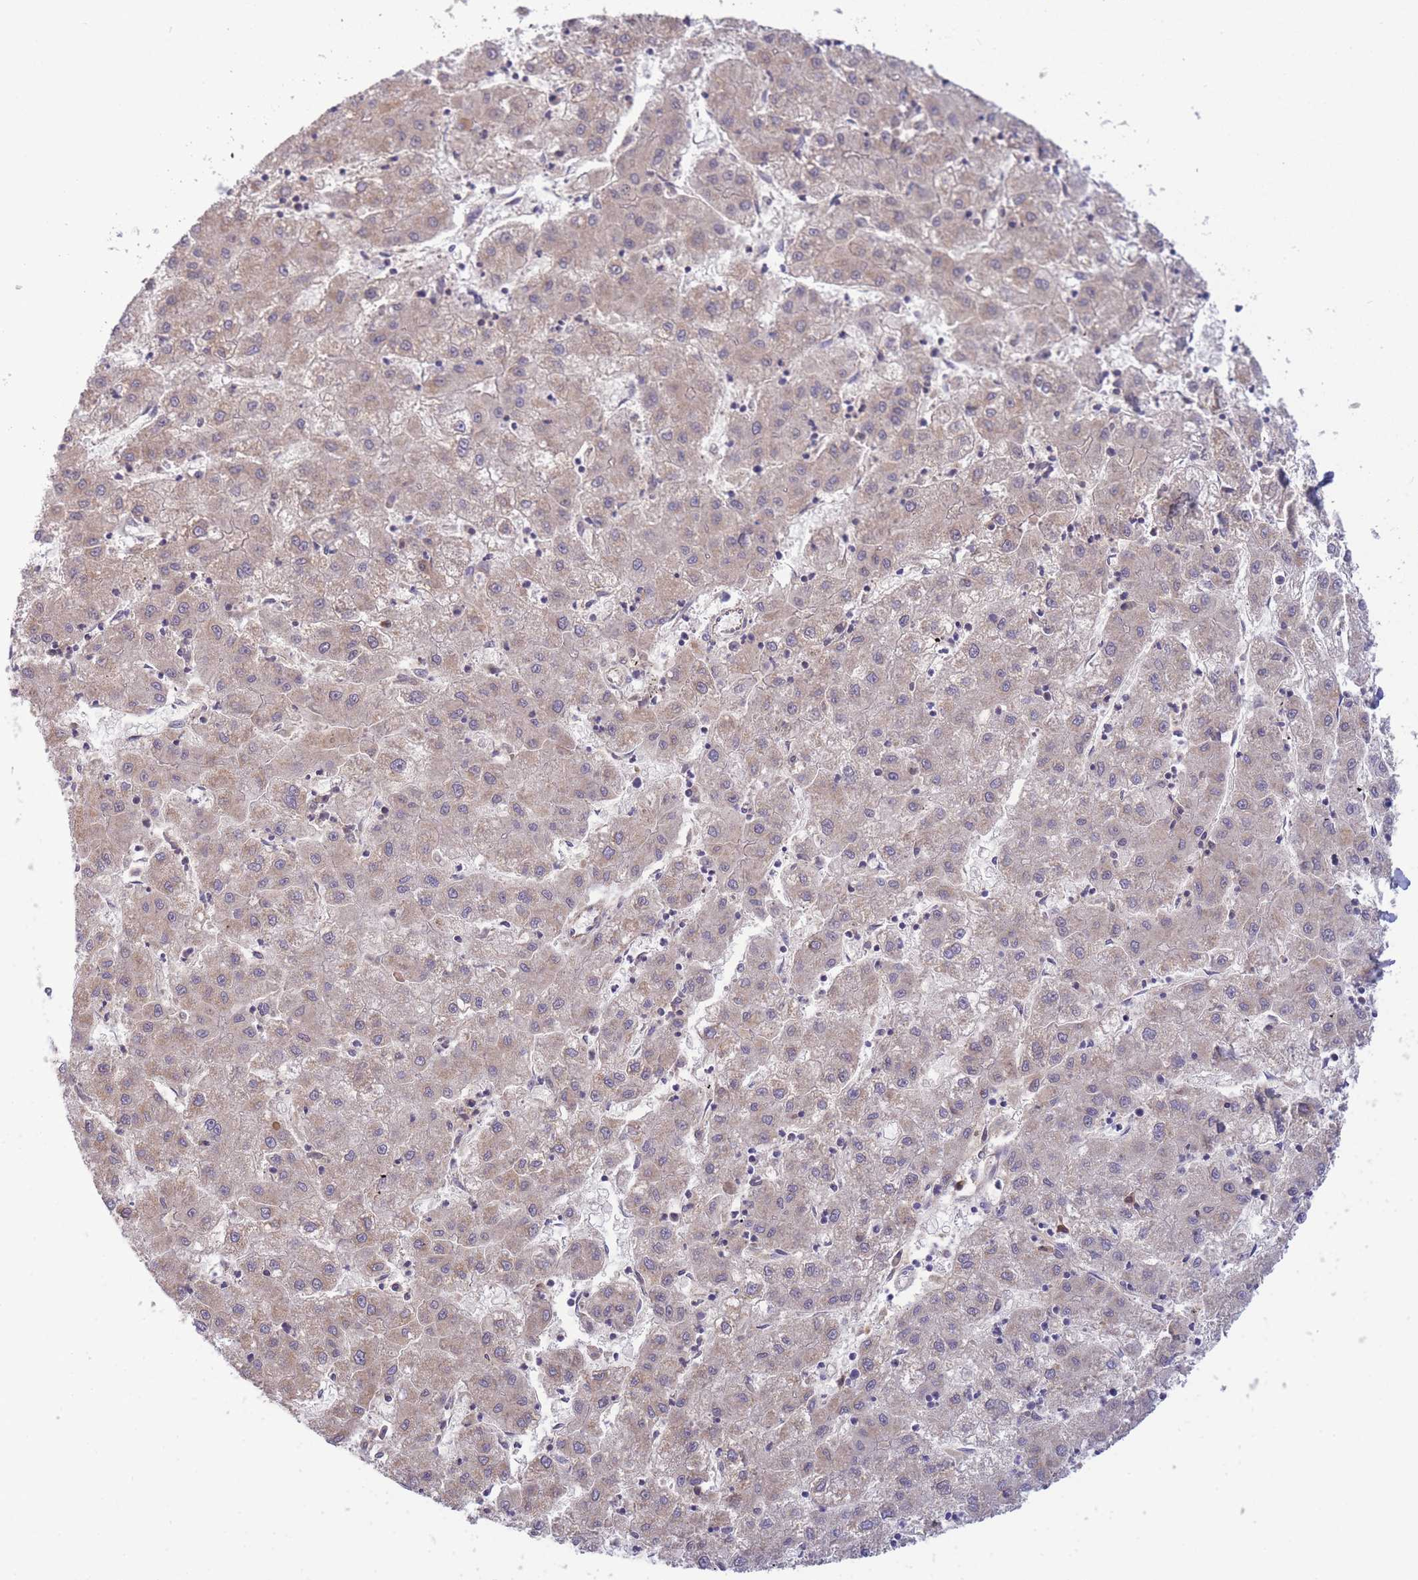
{"staining": {"intensity": "weak", "quantity": "25%-75%", "location": "cytoplasmic/membranous"}, "tissue": "liver cancer", "cell_type": "Tumor cells", "image_type": "cancer", "snomed": [{"axis": "morphology", "description": "Carcinoma, Hepatocellular, NOS"}, {"axis": "topography", "description": "Liver"}], "caption": "Immunohistochemistry (IHC) histopathology image of human liver hepatocellular carcinoma stained for a protein (brown), which reveals low levels of weak cytoplasmic/membranous positivity in approximately 25%-75% of tumor cells.", "gene": "NDUFAF5", "patient": {"sex": "male", "age": 72}}